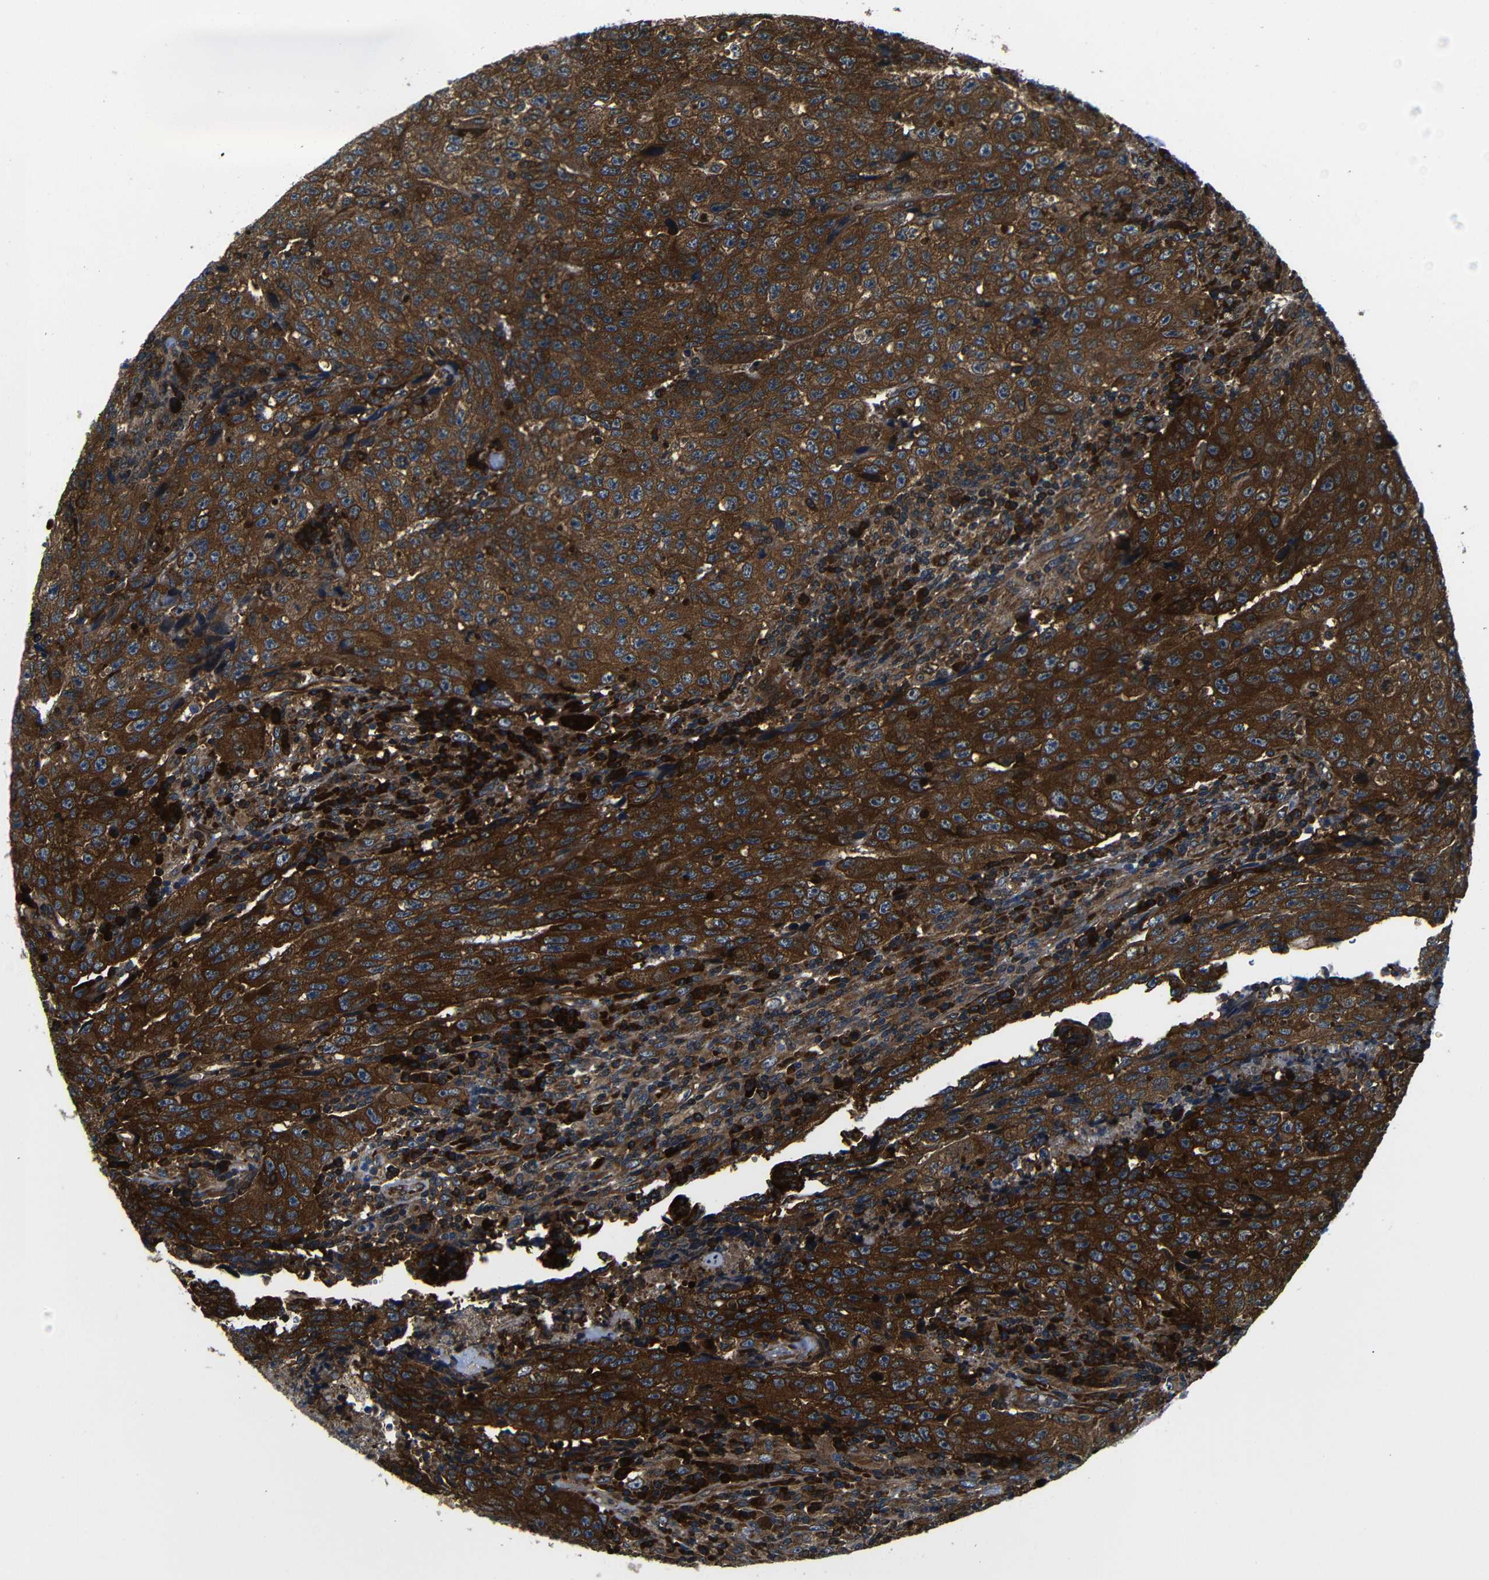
{"staining": {"intensity": "strong", "quantity": ">75%", "location": "cytoplasmic/membranous"}, "tissue": "testis cancer", "cell_type": "Tumor cells", "image_type": "cancer", "snomed": [{"axis": "morphology", "description": "Necrosis, NOS"}, {"axis": "morphology", "description": "Carcinoma, Embryonal, NOS"}, {"axis": "topography", "description": "Testis"}], "caption": "Tumor cells show high levels of strong cytoplasmic/membranous staining in approximately >75% of cells in testis cancer (embryonal carcinoma).", "gene": "ABCE1", "patient": {"sex": "male", "age": 19}}